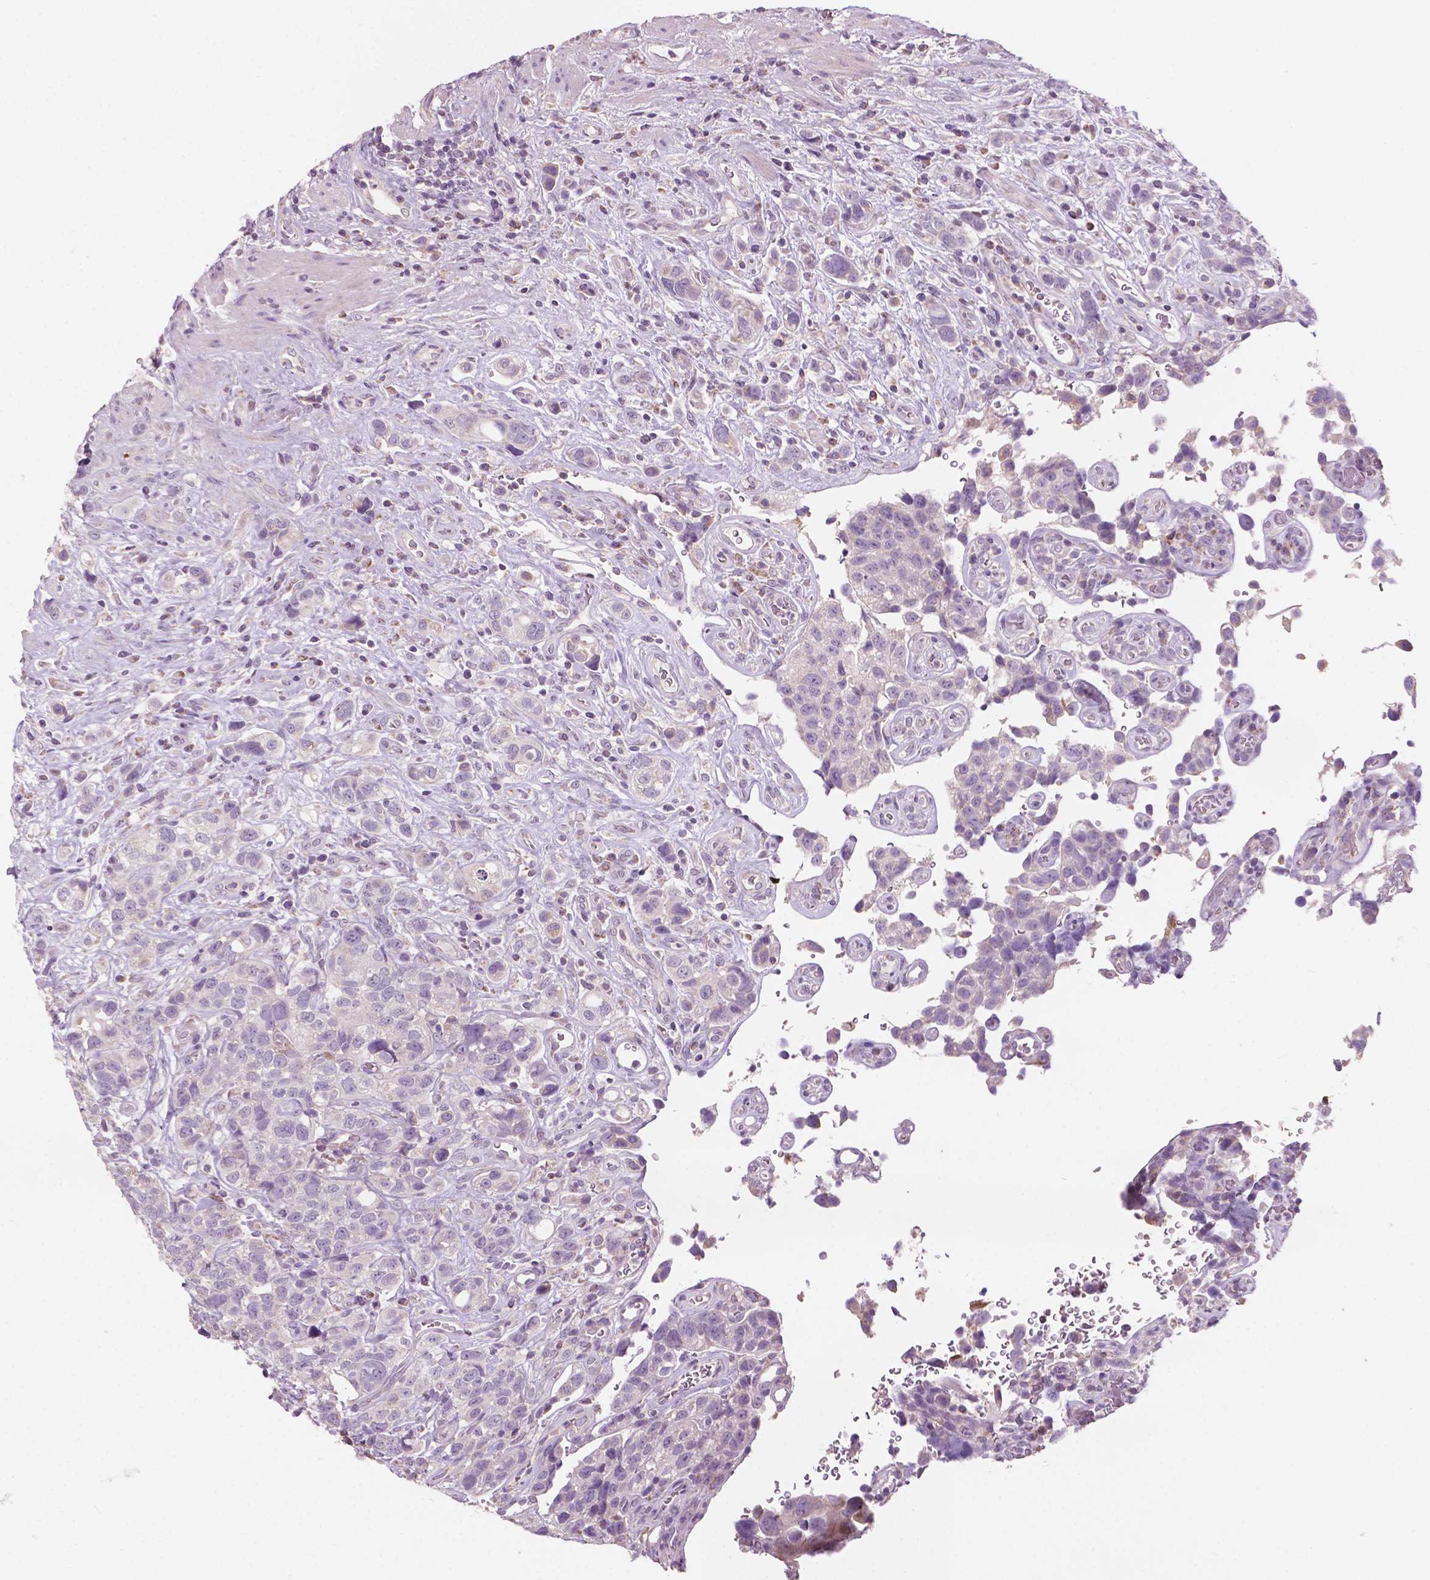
{"staining": {"intensity": "negative", "quantity": "none", "location": "none"}, "tissue": "urothelial cancer", "cell_type": "Tumor cells", "image_type": "cancer", "snomed": [{"axis": "morphology", "description": "Urothelial carcinoma, High grade"}, {"axis": "topography", "description": "Urinary bladder"}], "caption": "Immunohistochemical staining of human high-grade urothelial carcinoma exhibits no significant staining in tumor cells. The staining was performed using DAB (3,3'-diaminobenzidine) to visualize the protein expression in brown, while the nuclei were stained in blue with hematoxylin (Magnification: 20x).", "gene": "NDUFS1", "patient": {"sex": "female", "age": 58}}